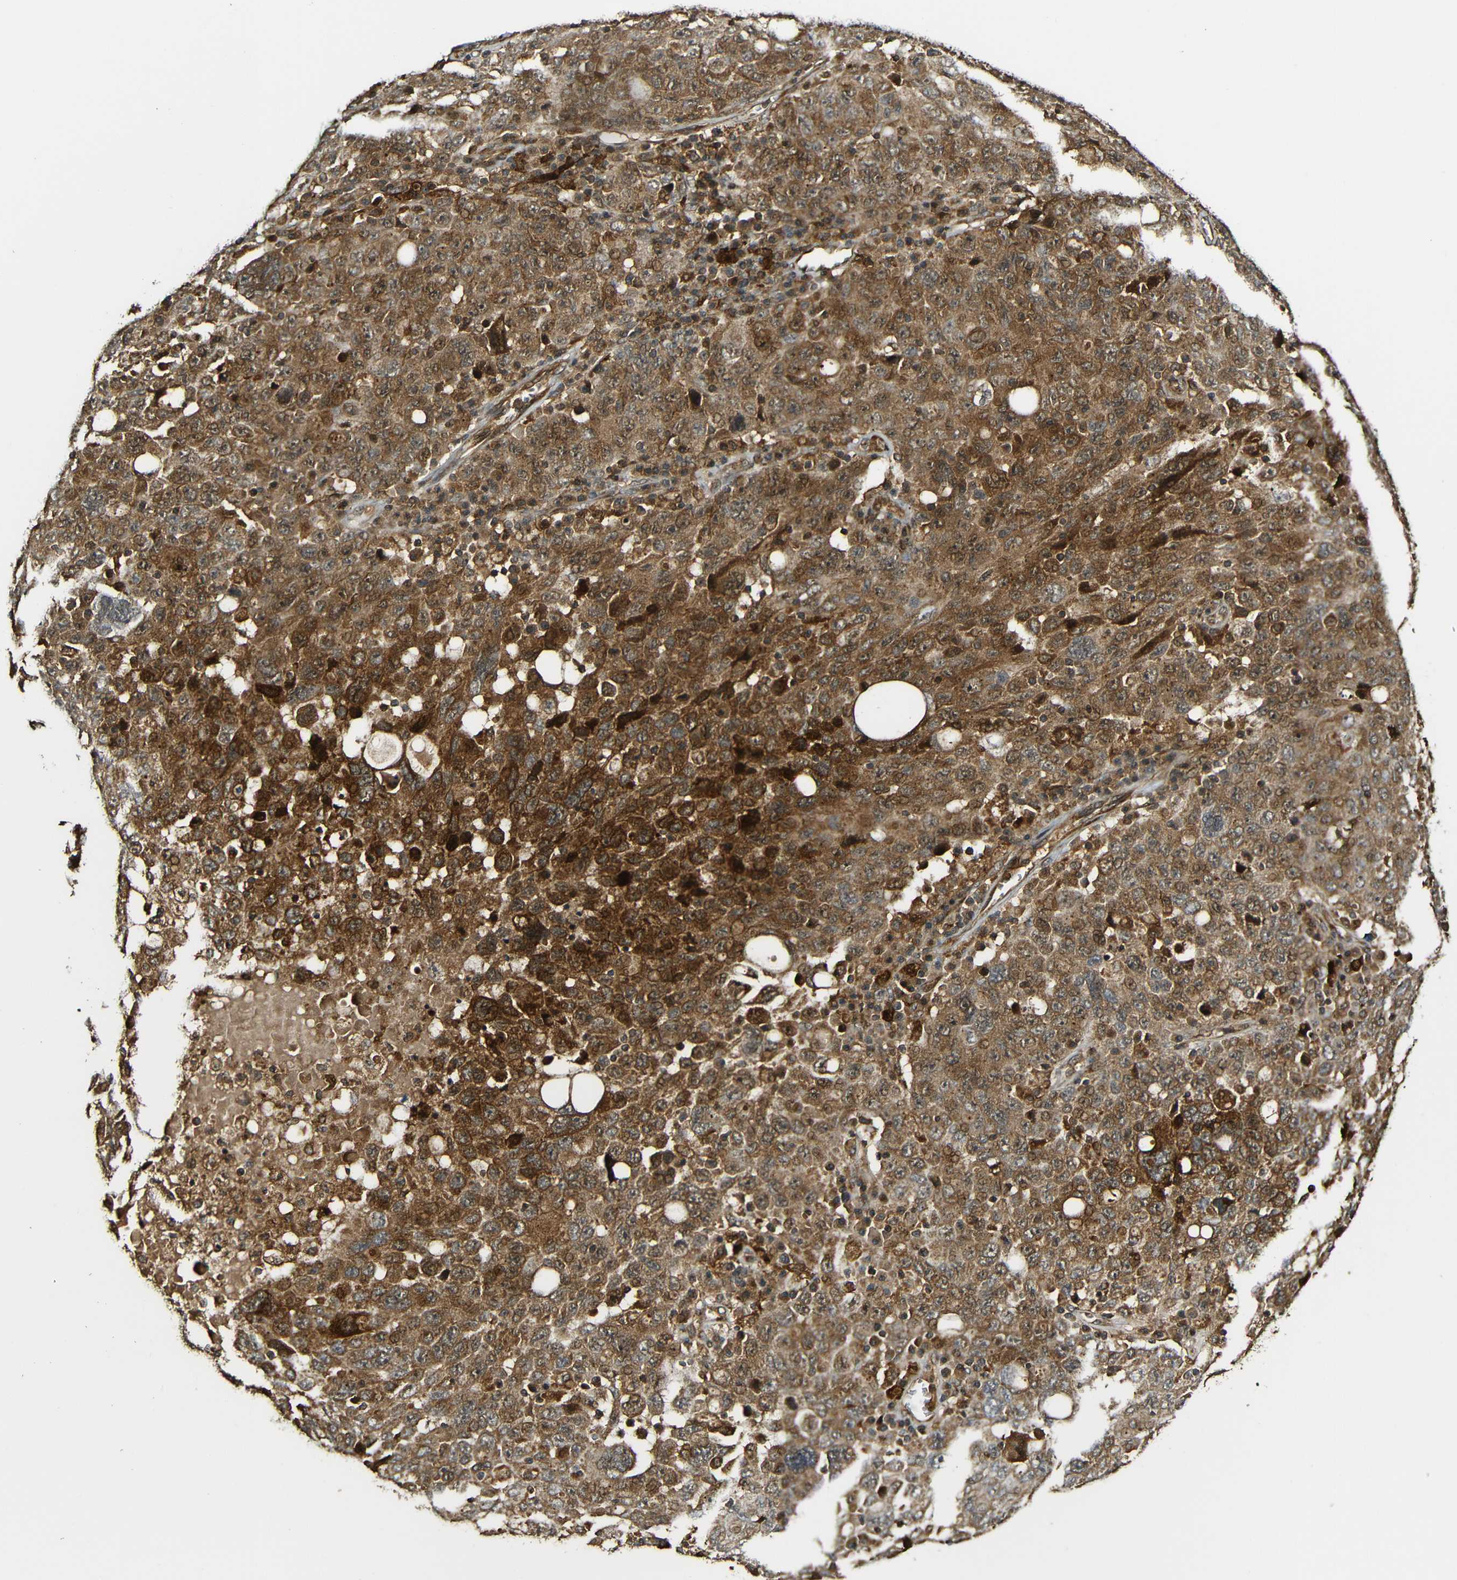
{"staining": {"intensity": "moderate", "quantity": ">75%", "location": "cytoplasmic/membranous"}, "tissue": "ovarian cancer", "cell_type": "Tumor cells", "image_type": "cancer", "snomed": [{"axis": "morphology", "description": "Carcinoma, endometroid"}, {"axis": "topography", "description": "Ovary"}], "caption": "IHC image of human endometroid carcinoma (ovarian) stained for a protein (brown), which demonstrates medium levels of moderate cytoplasmic/membranous staining in about >75% of tumor cells.", "gene": "CASP8", "patient": {"sex": "female", "age": 62}}